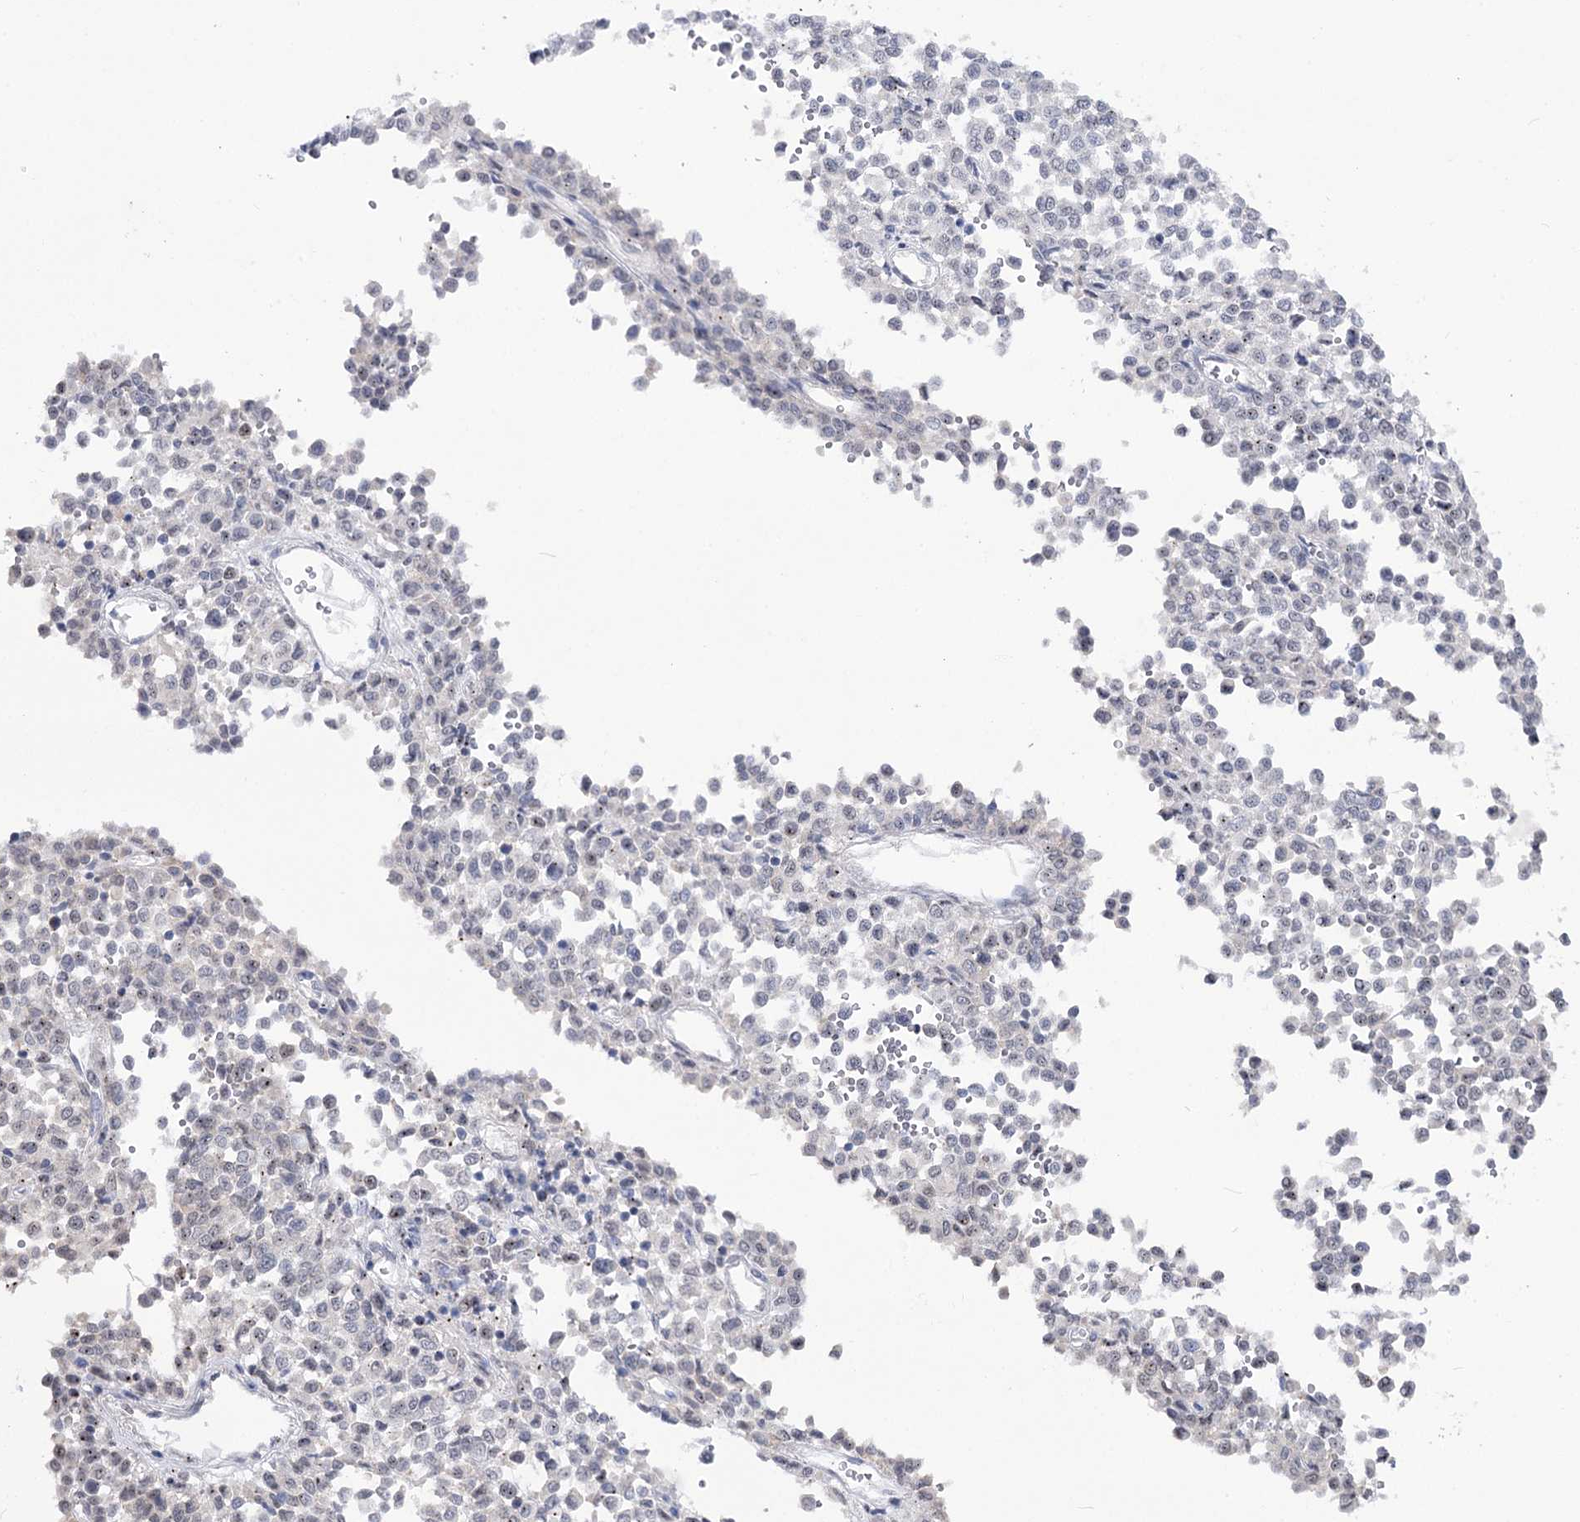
{"staining": {"intensity": "negative", "quantity": "none", "location": "none"}, "tissue": "melanoma", "cell_type": "Tumor cells", "image_type": "cancer", "snomed": [{"axis": "morphology", "description": "Malignant melanoma, Metastatic site"}, {"axis": "topography", "description": "Pancreas"}], "caption": "A histopathology image of human melanoma is negative for staining in tumor cells.", "gene": "ATP10B", "patient": {"sex": "female", "age": 30}}